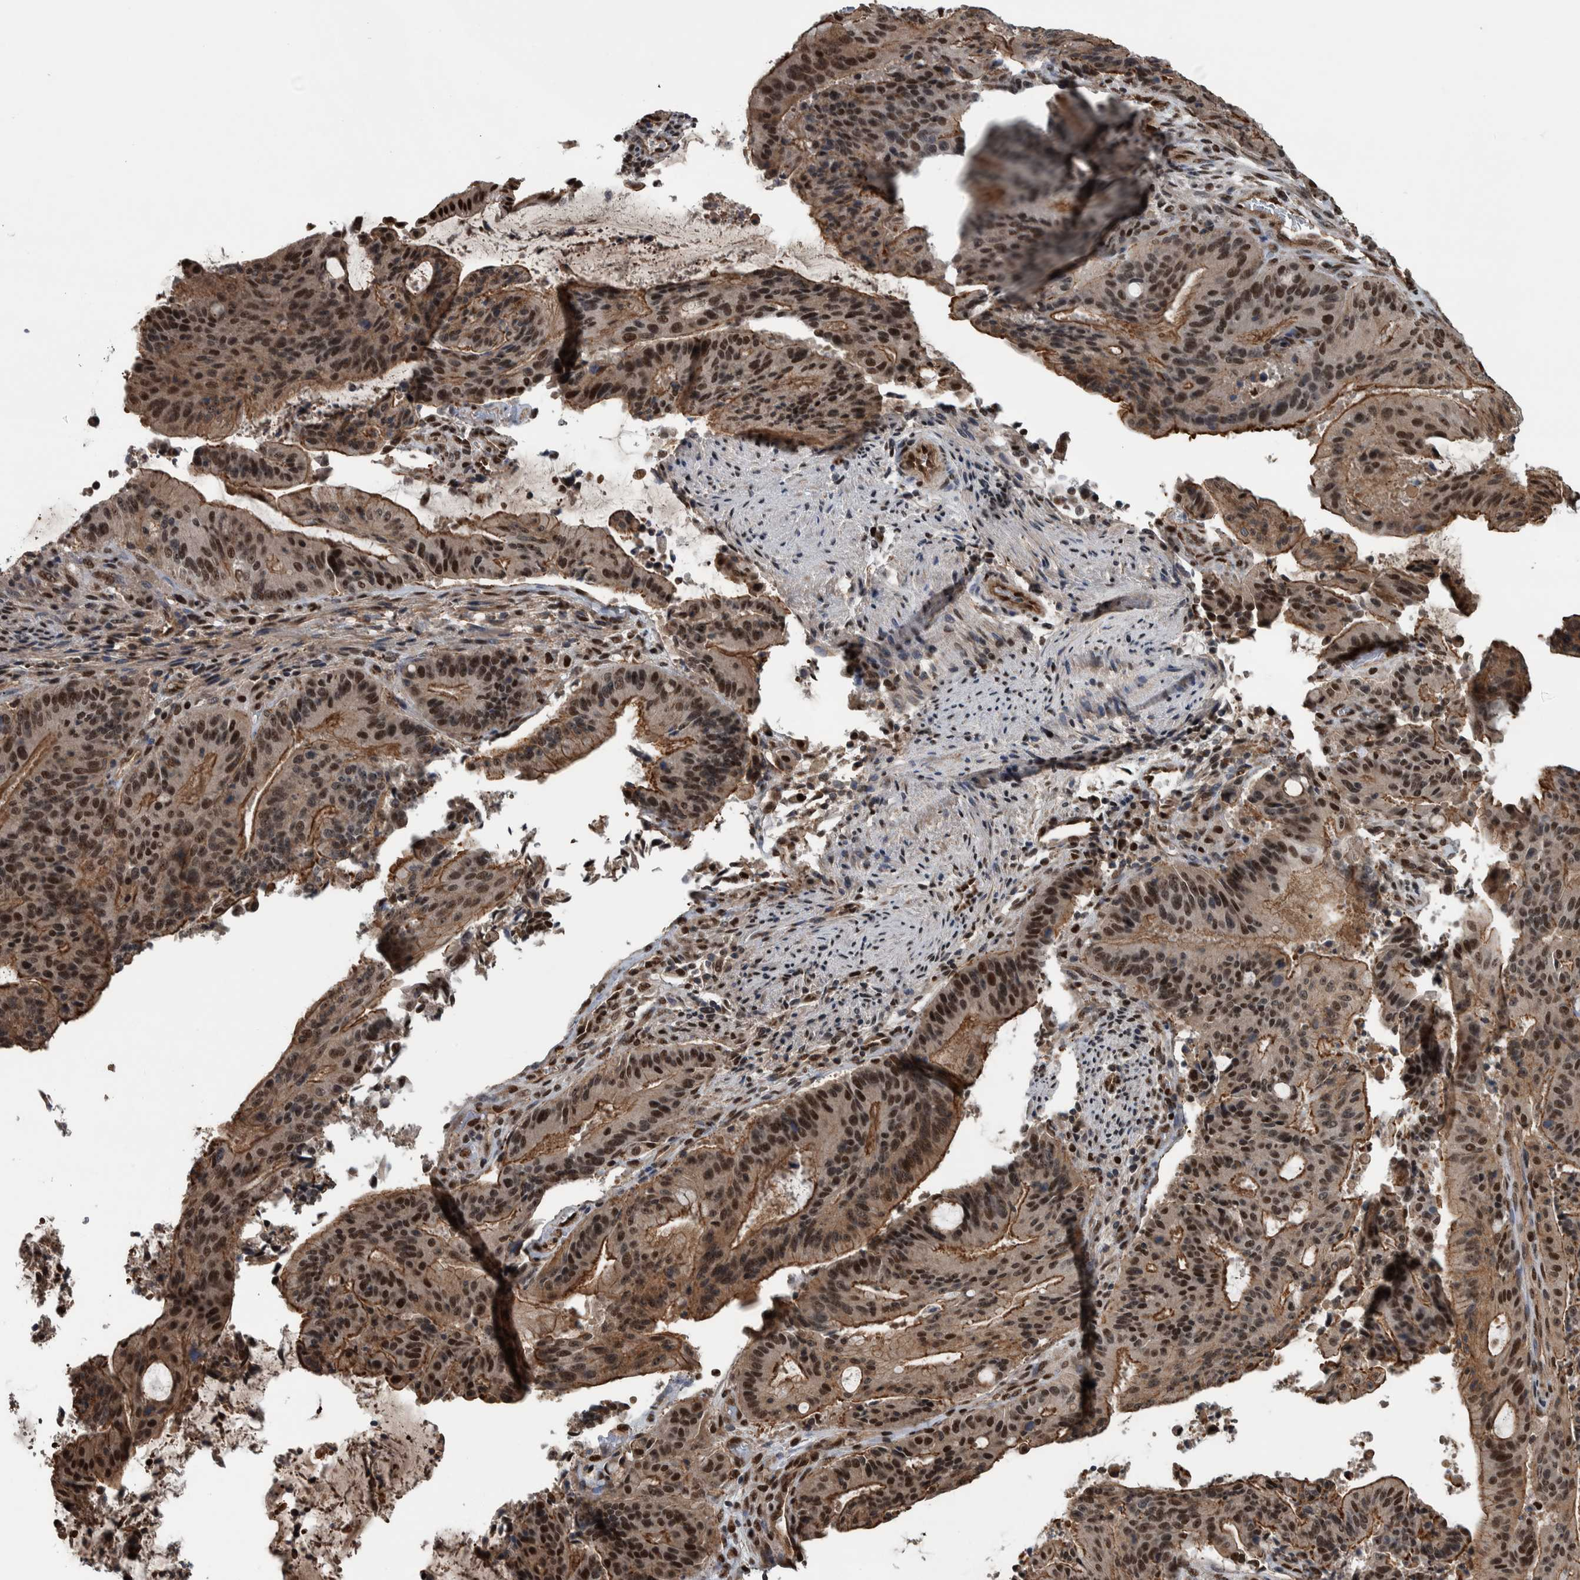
{"staining": {"intensity": "moderate", "quantity": ">75%", "location": "cytoplasmic/membranous,nuclear"}, "tissue": "liver cancer", "cell_type": "Tumor cells", "image_type": "cancer", "snomed": [{"axis": "morphology", "description": "Normal tissue, NOS"}, {"axis": "morphology", "description": "Cholangiocarcinoma"}, {"axis": "topography", "description": "Liver"}, {"axis": "topography", "description": "Peripheral nerve tissue"}], "caption": "Tumor cells display moderate cytoplasmic/membranous and nuclear expression in approximately >75% of cells in liver cancer.", "gene": "FAM135B", "patient": {"sex": "female", "age": 73}}